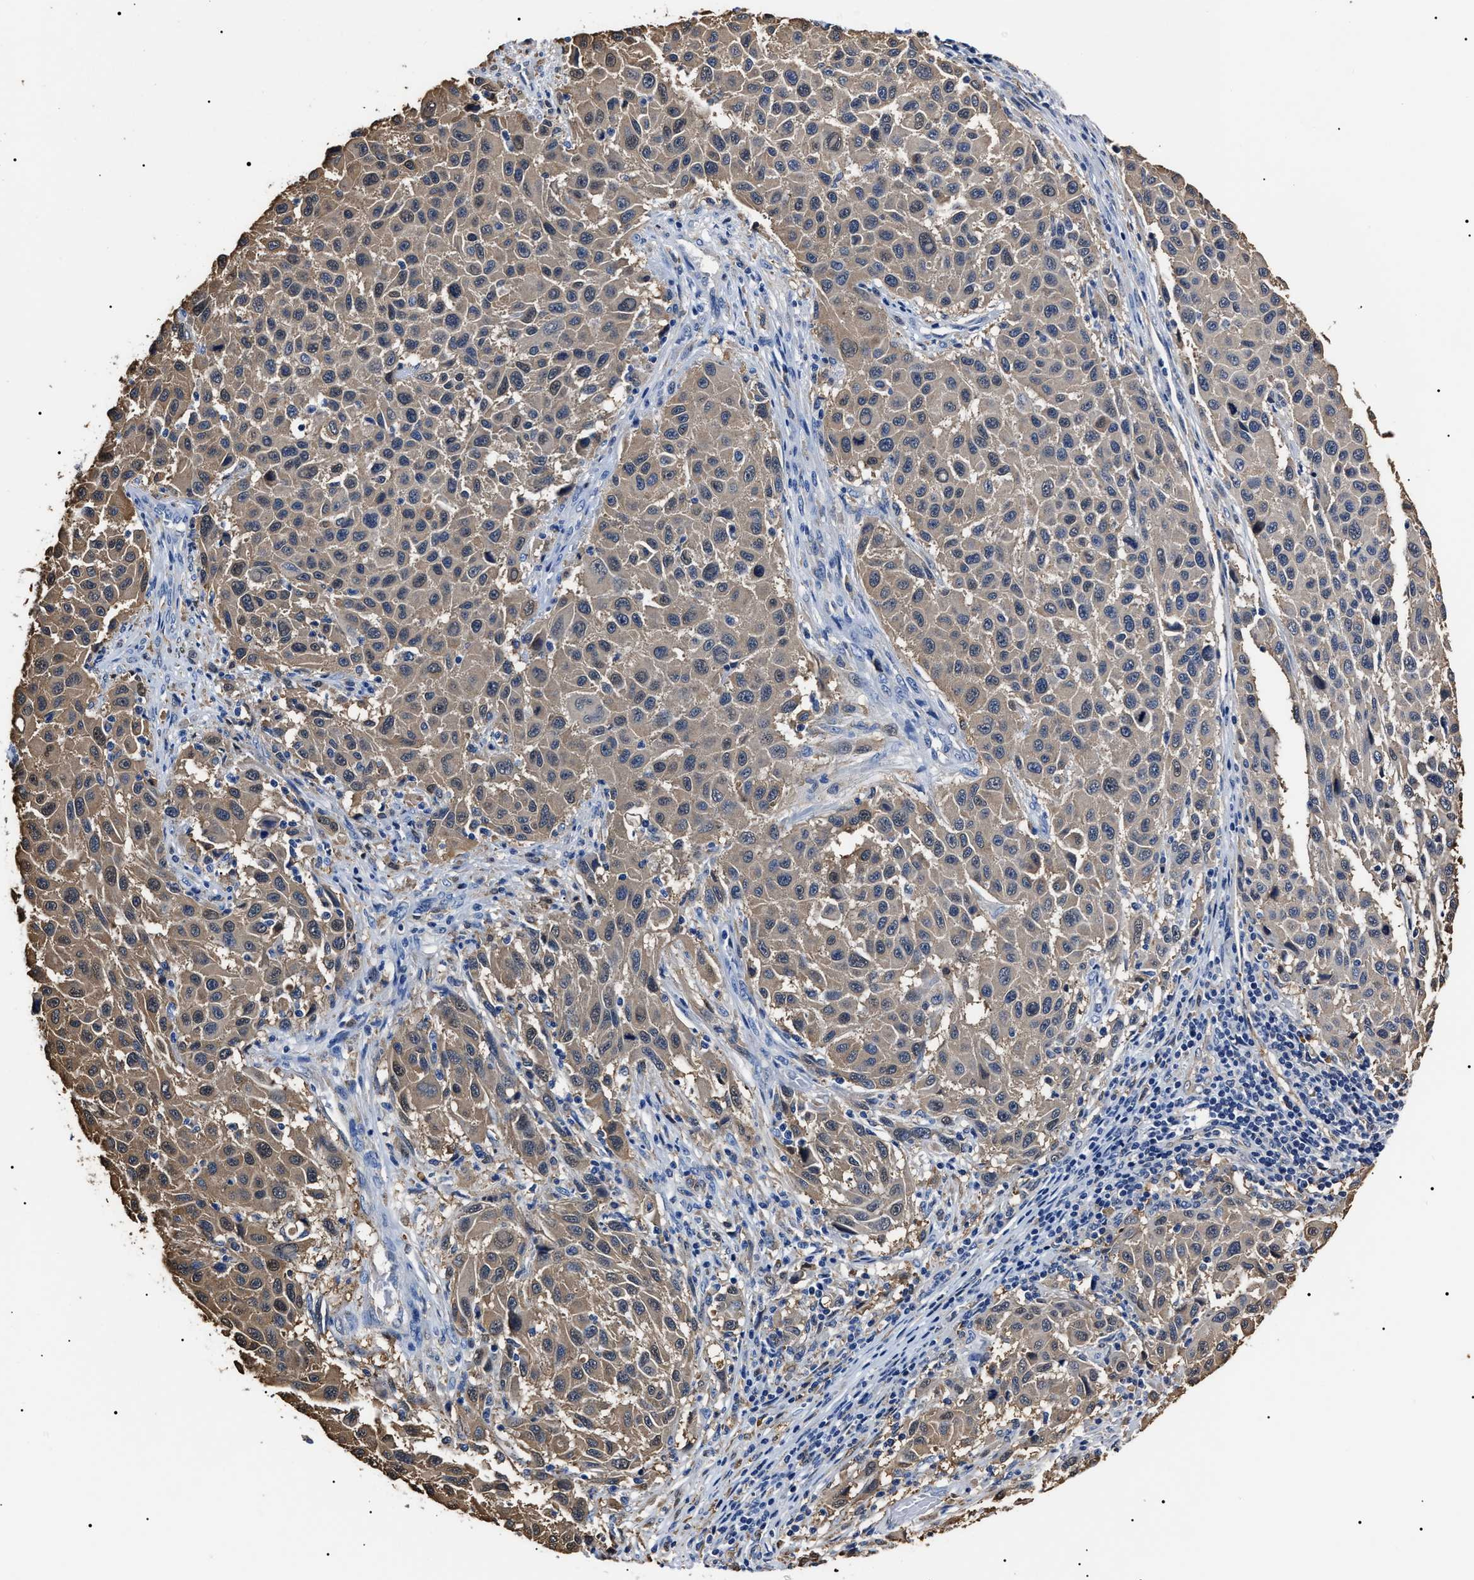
{"staining": {"intensity": "moderate", "quantity": ">75%", "location": "cytoplasmic/membranous"}, "tissue": "melanoma", "cell_type": "Tumor cells", "image_type": "cancer", "snomed": [{"axis": "morphology", "description": "Malignant melanoma, Metastatic site"}, {"axis": "topography", "description": "Lymph node"}], "caption": "Moderate cytoplasmic/membranous protein expression is identified in about >75% of tumor cells in melanoma.", "gene": "ALDH1A1", "patient": {"sex": "male", "age": 61}}